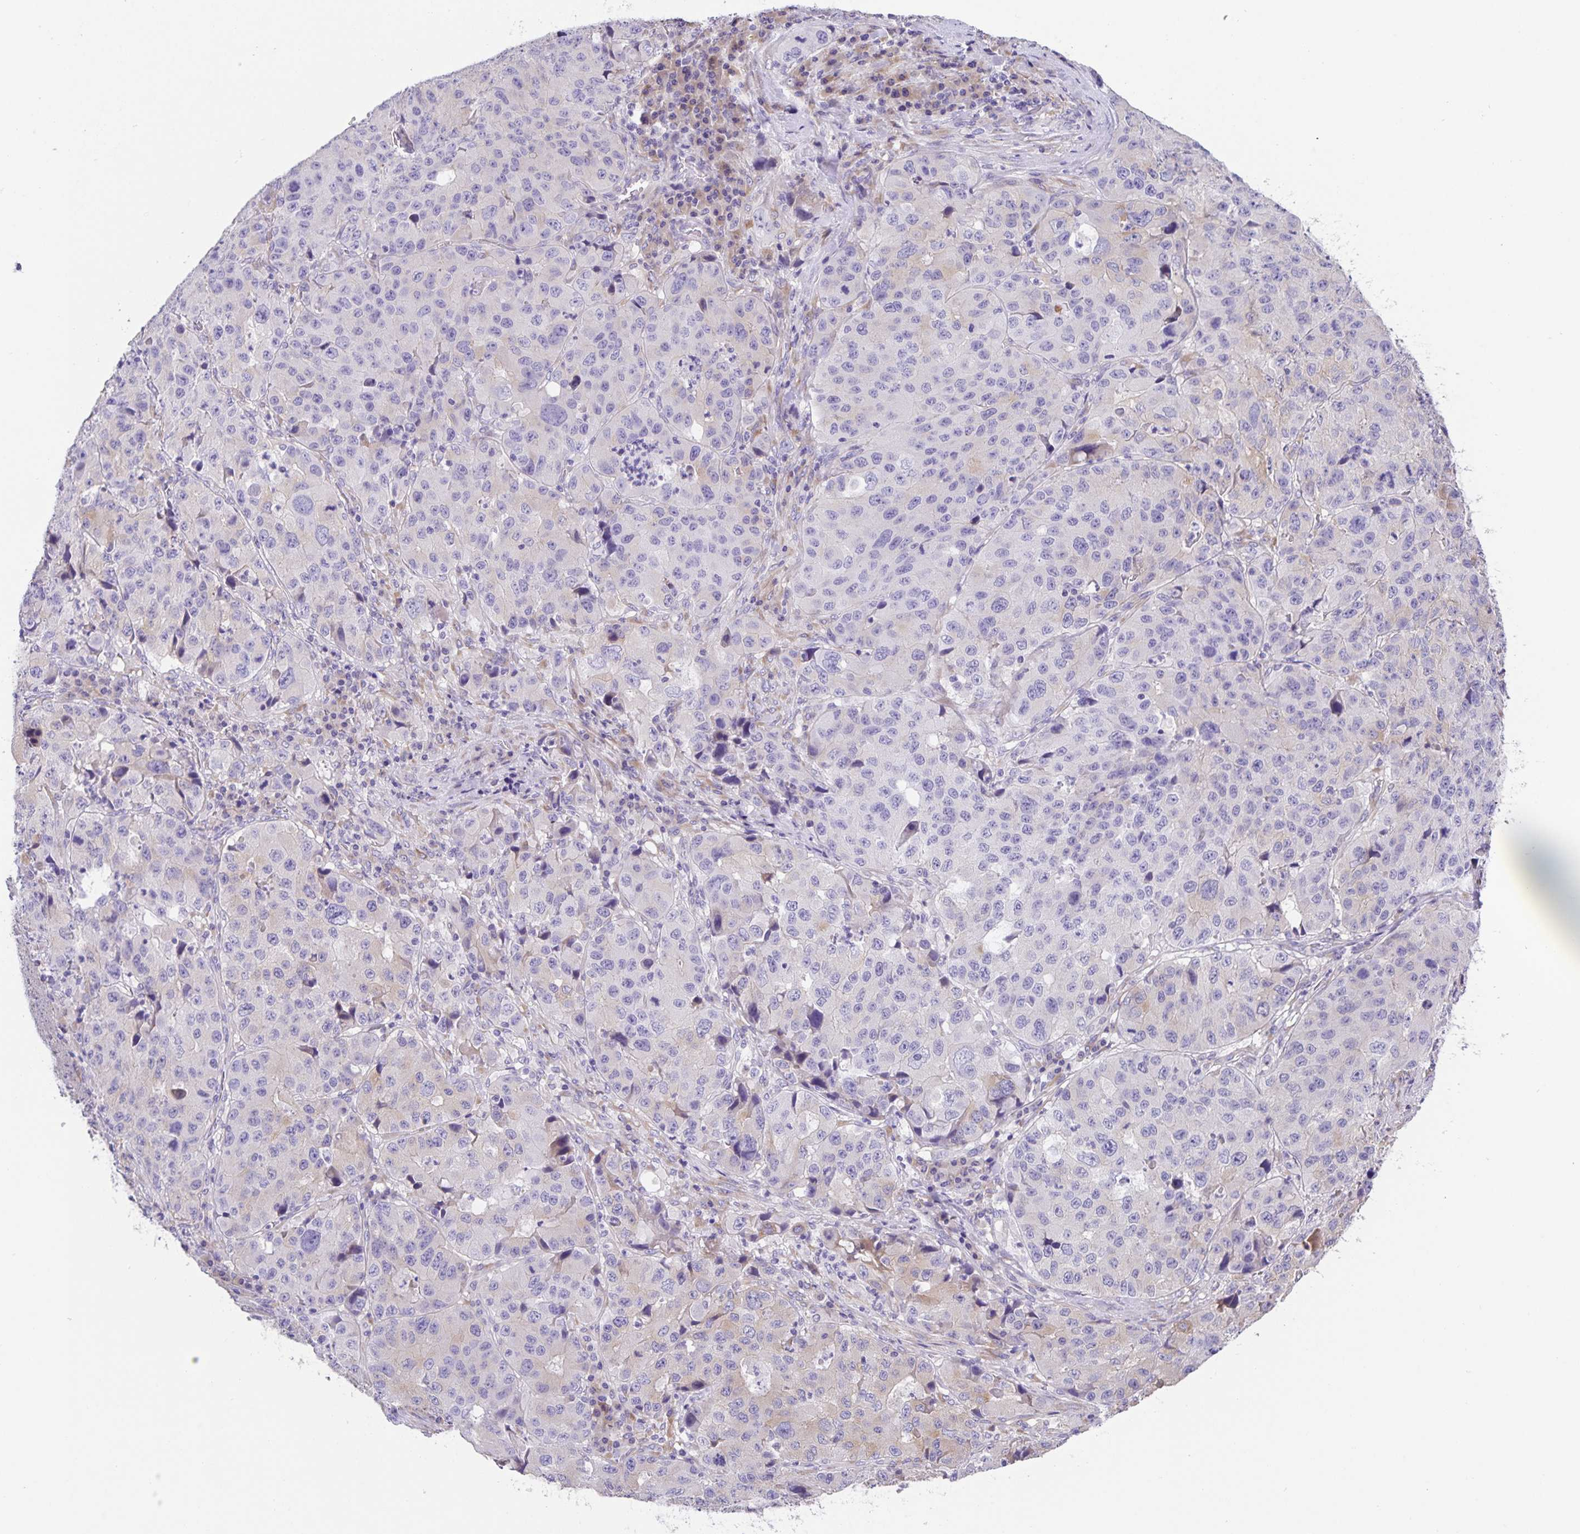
{"staining": {"intensity": "negative", "quantity": "none", "location": "none"}, "tissue": "stomach cancer", "cell_type": "Tumor cells", "image_type": "cancer", "snomed": [{"axis": "morphology", "description": "Adenocarcinoma, NOS"}, {"axis": "topography", "description": "Stomach"}], "caption": "Immunohistochemistry image of human stomach adenocarcinoma stained for a protein (brown), which exhibits no staining in tumor cells.", "gene": "PRR36", "patient": {"sex": "male", "age": 71}}